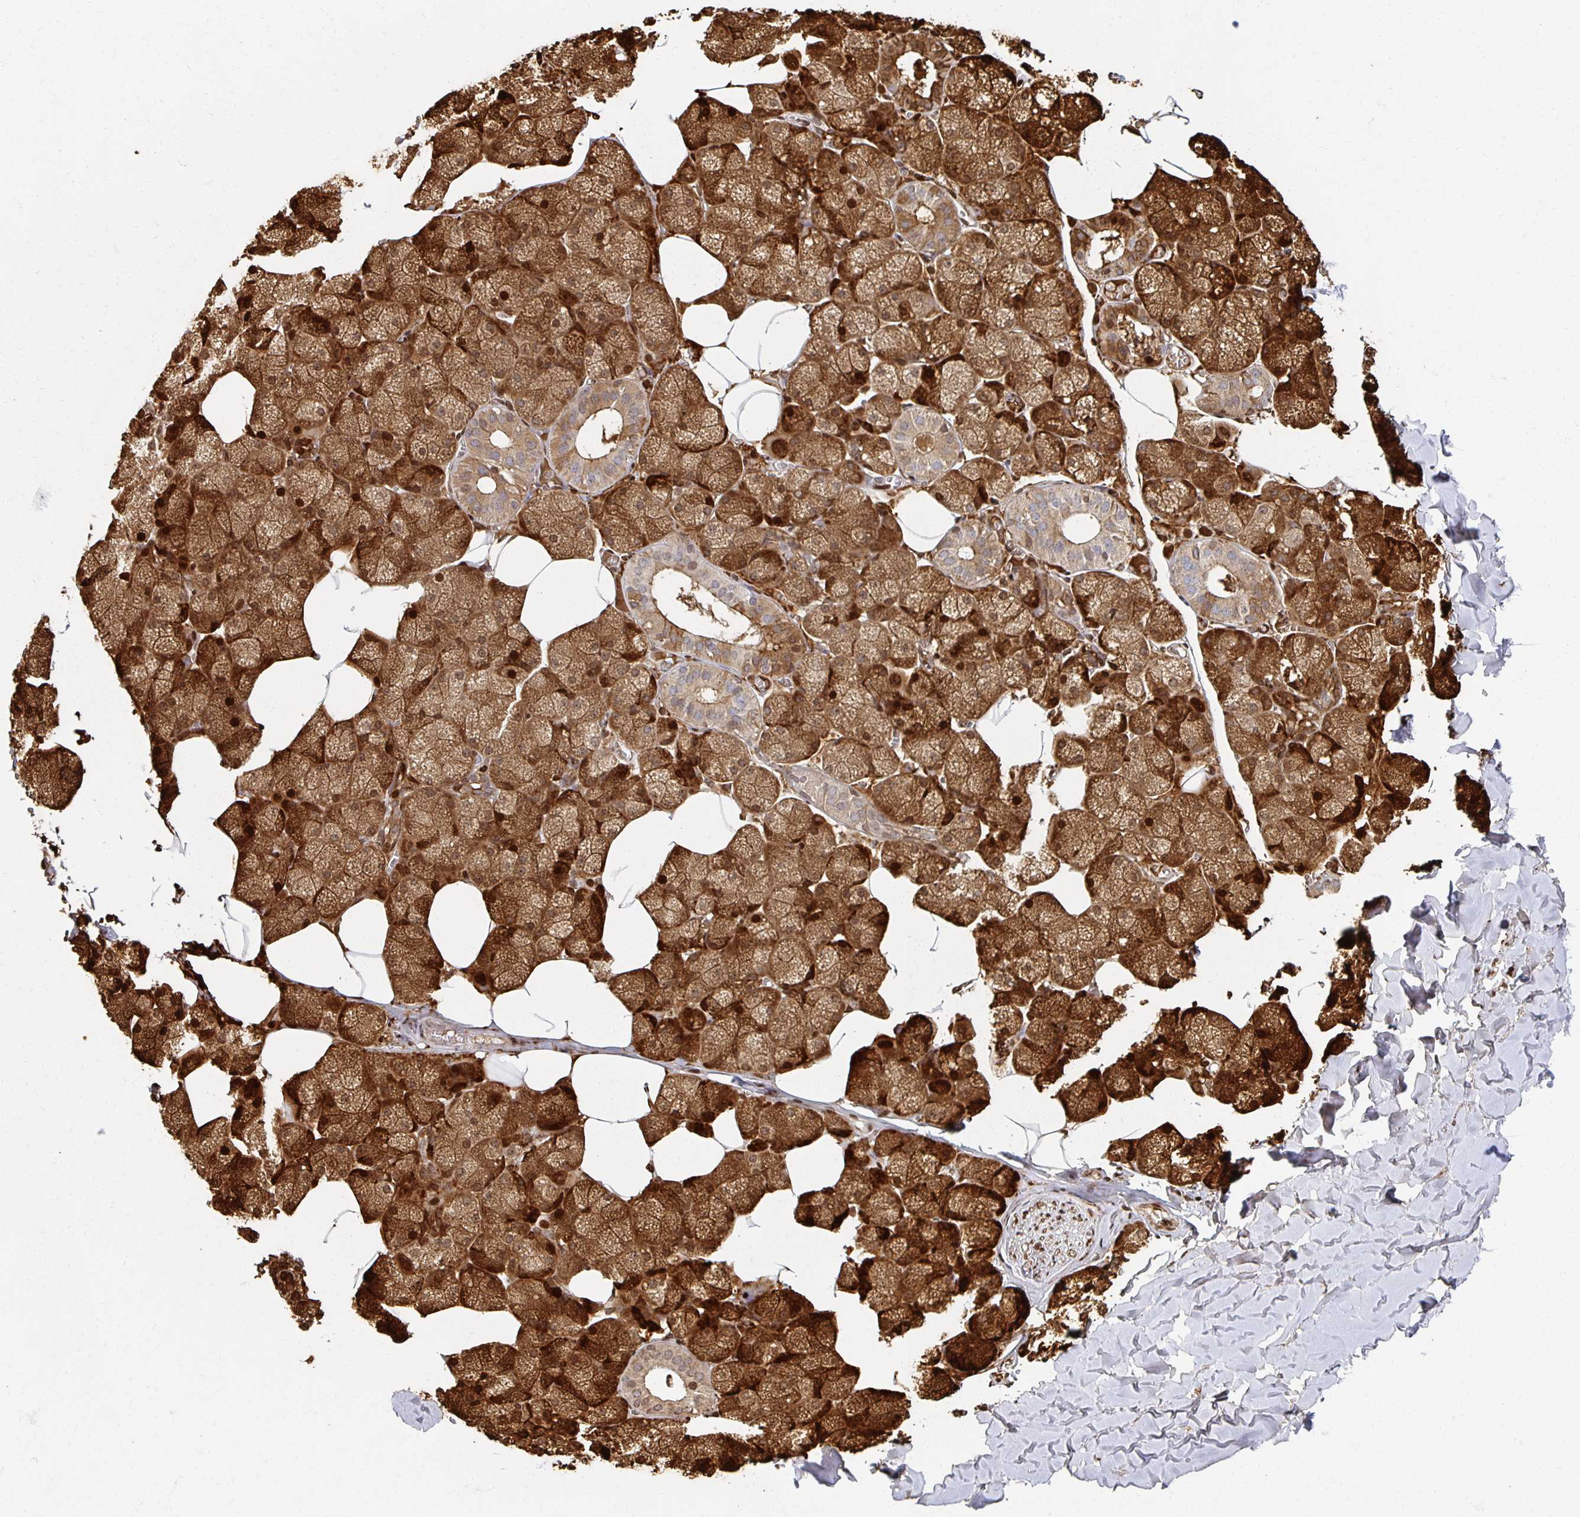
{"staining": {"intensity": "strong", "quantity": "25%-75%", "location": "cytoplasmic/membranous,nuclear"}, "tissue": "salivary gland", "cell_type": "Glandular cells", "image_type": "normal", "snomed": [{"axis": "morphology", "description": "Normal tissue, NOS"}, {"axis": "topography", "description": "Salivary gland"}, {"axis": "topography", "description": "Peripheral nerve tissue"}], "caption": "Glandular cells reveal high levels of strong cytoplasmic/membranous,nuclear positivity in approximately 25%-75% of cells in benign human salivary gland.", "gene": "HCFC1R1", "patient": {"sex": "male", "age": 38}}